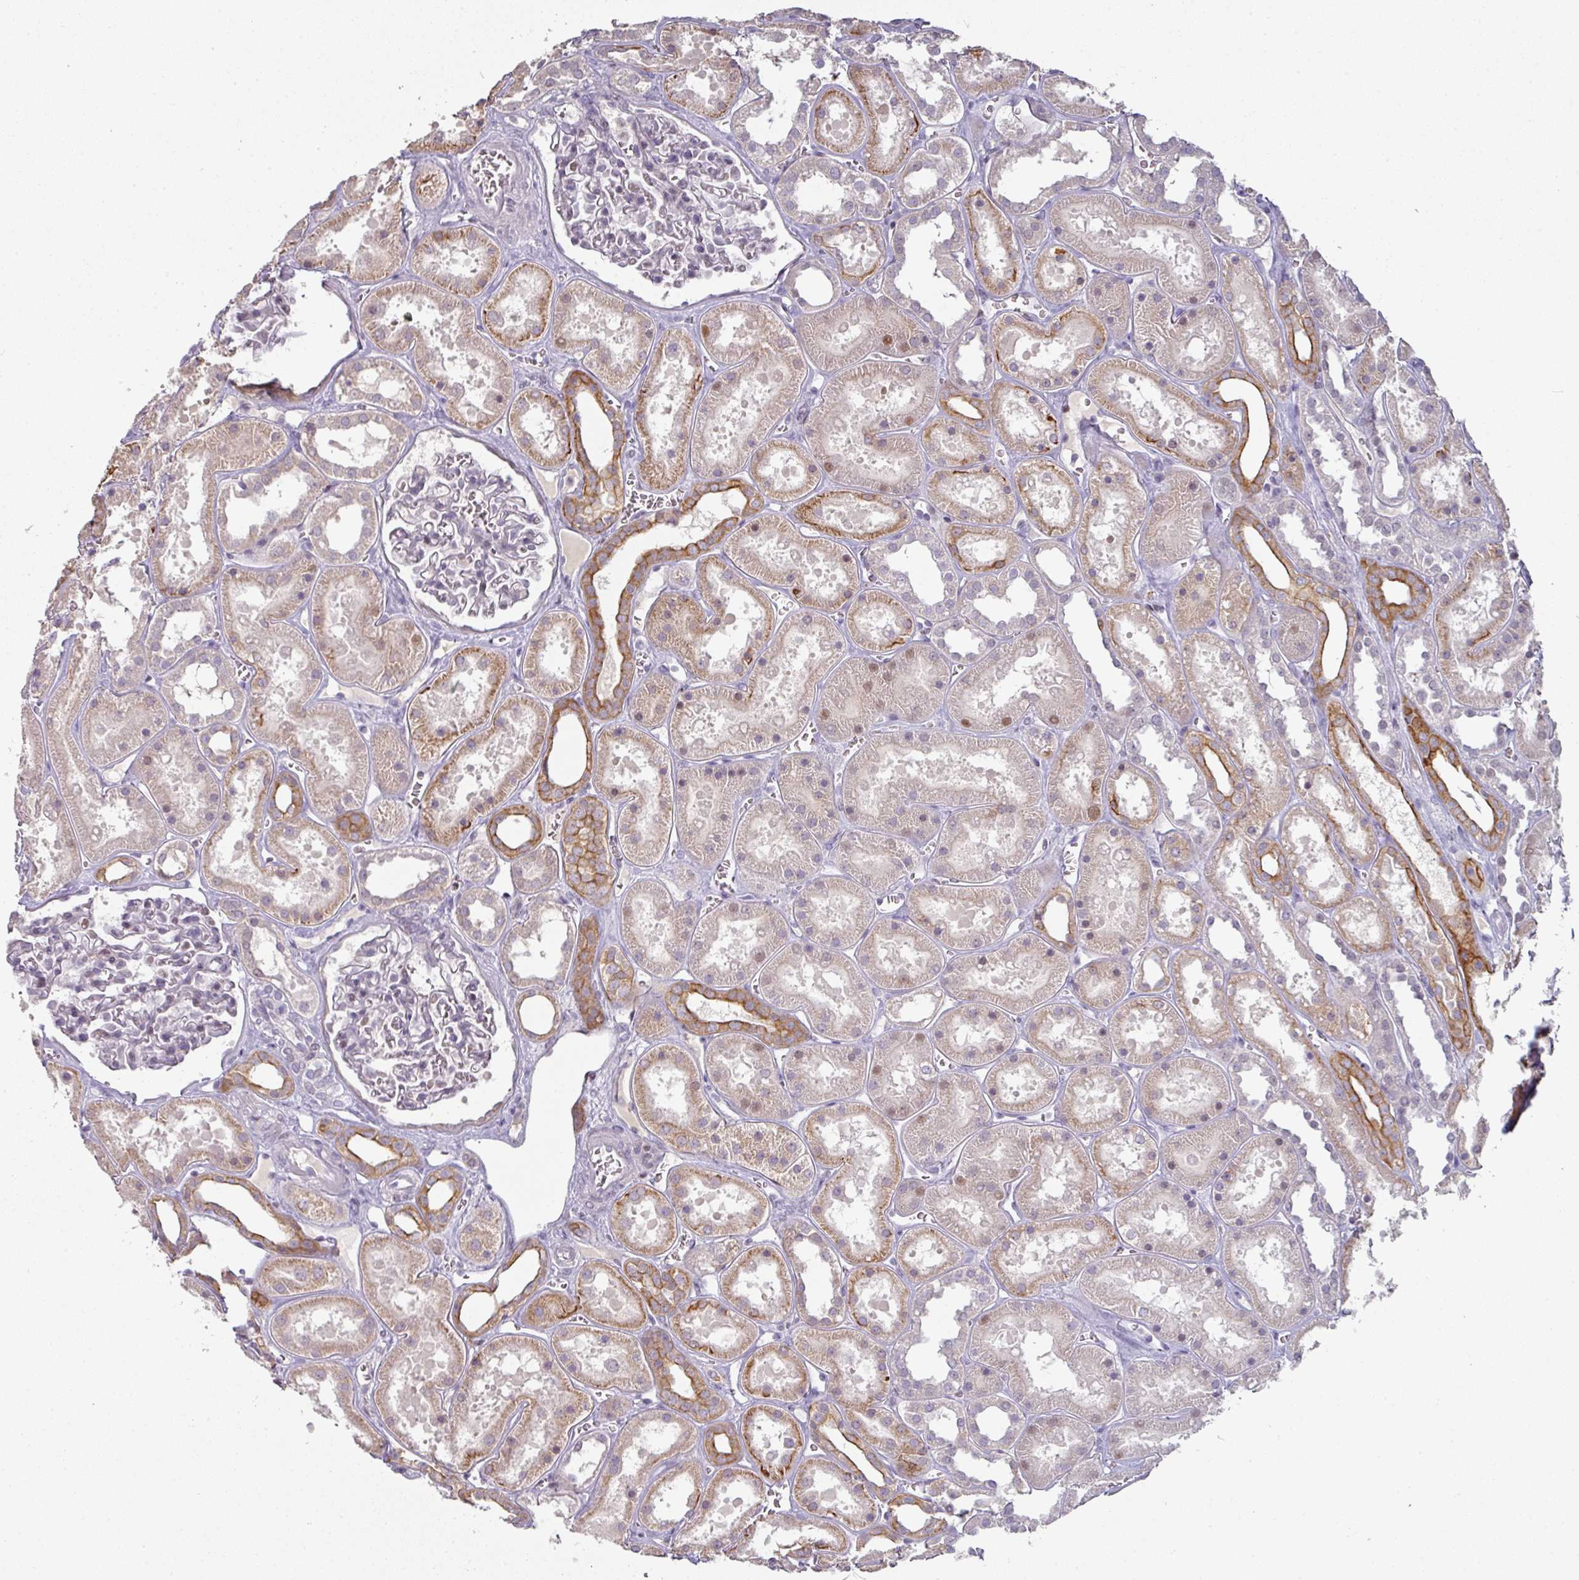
{"staining": {"intensity": "negative", "quantity": "none", "location": "none"}, "tissue": "kidney", "cell_type": "Cells in glomeruli", "image_type": "normal", "snomed": [{"axis": "morphology", "description": "Normal tissue, NOS"}, {"axis": "topography", "description": "Kidney"}], "caption": "This is a histopathology image of immunohistochemistry (IHC) staining of benign kidney, which shows no staining in cells in glomeruli.", "gene": "GTF2H3", "patient": {"sex": "female", "age": 41}}